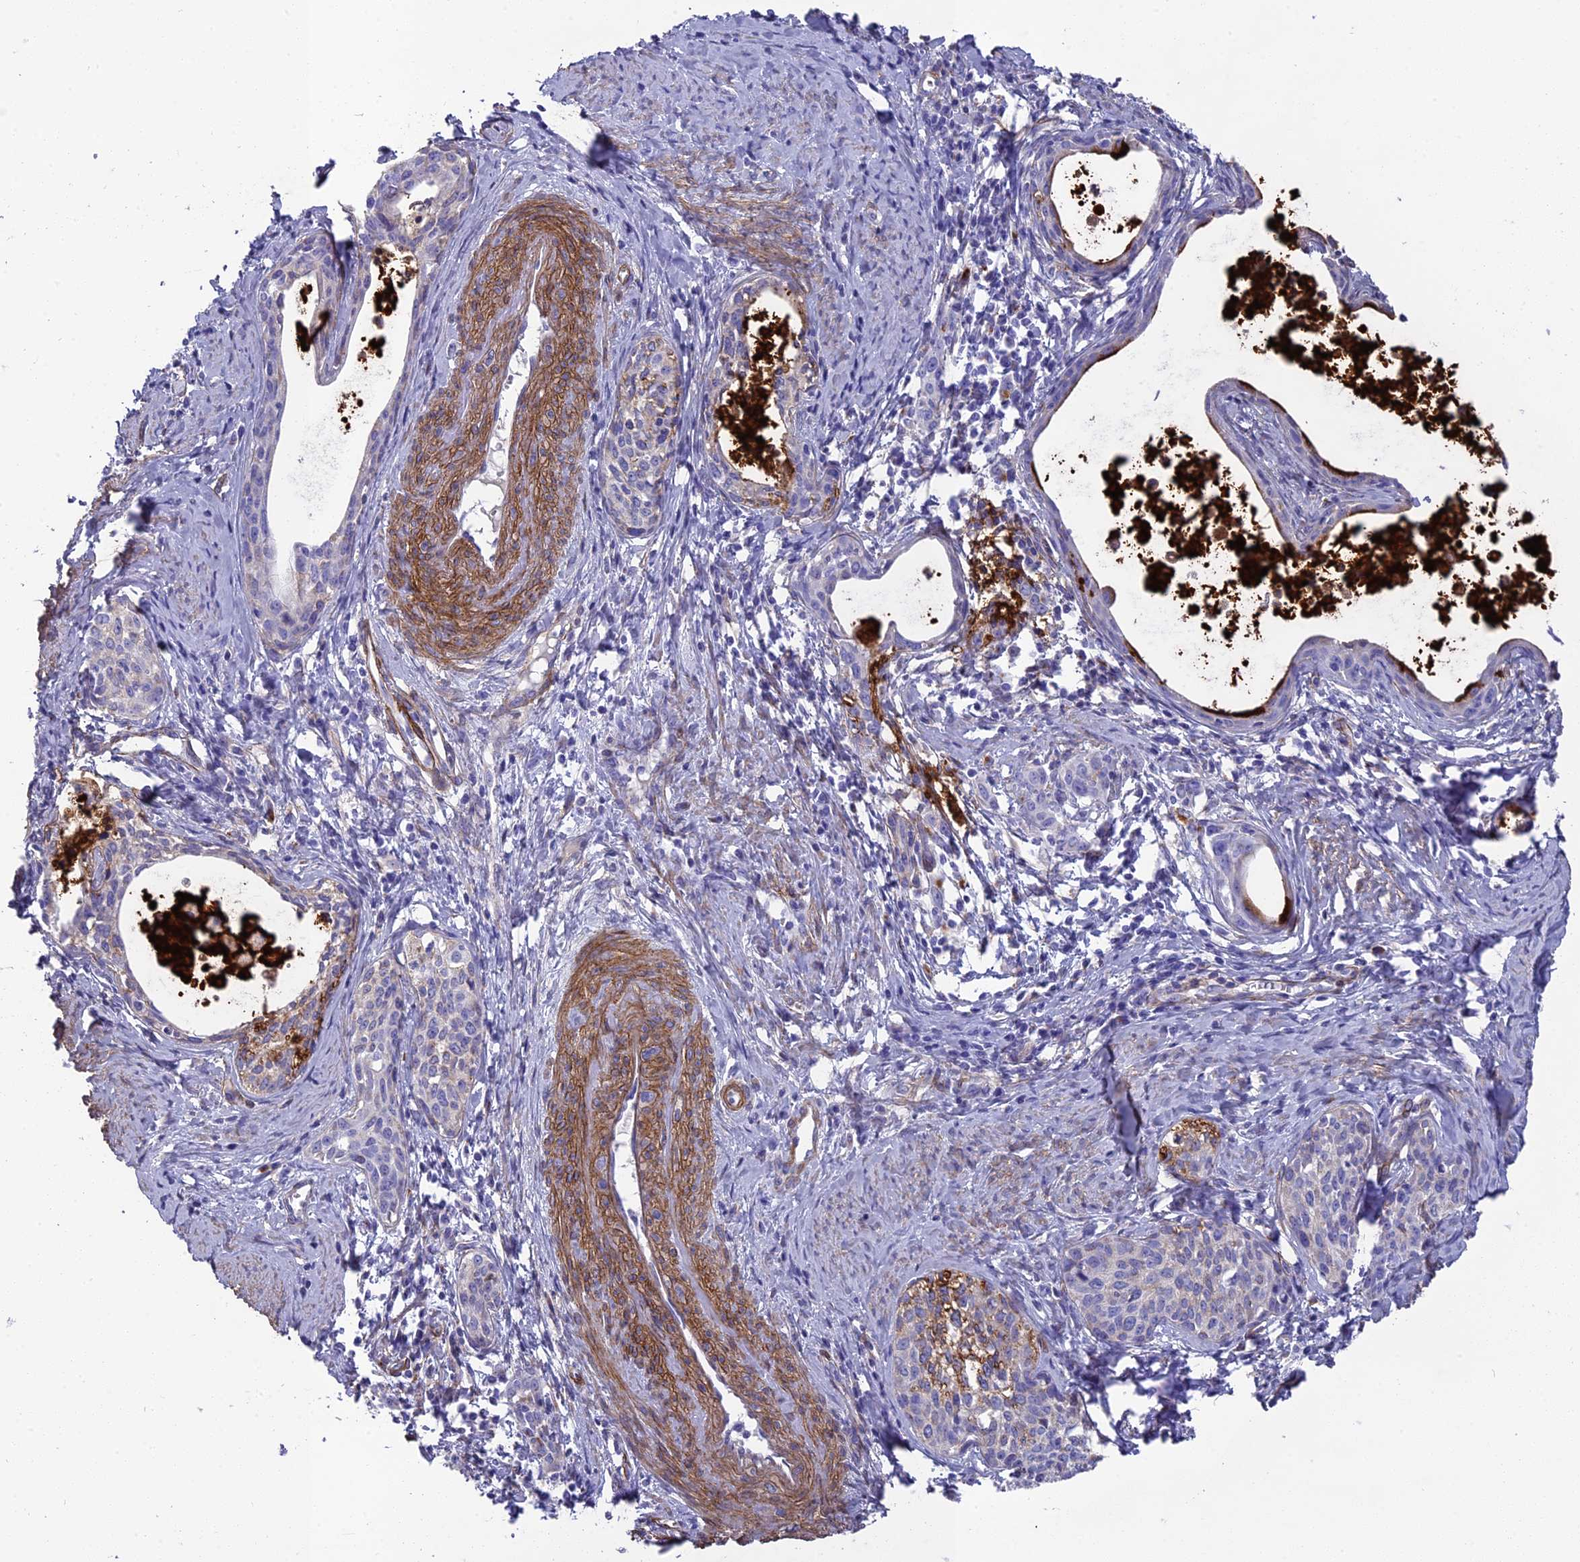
{"staining": {"intensity": "strong", "quantity": "<25%", "location": "cytoplasmic/membranous"}, "tissue": "cervical cancer", "cell_type": "Tumor cells", "image_type": "cancer", "snomed": [{"axis": "morphology", "description": "Squamous cell carcinoma, NOS"}, {"axis": "topography", "description": "Cervix"}], "caption": "Immunohistochemical staining of cervical cancer exhibits medium levels of strong cytoplasmic/membranous protein expression in approximately <25% of tumor cells. (DAB (3,3'-diaminobenzidine) IHC, brown staining for protein, blue staining for nuclei).", "gene": "TNS1", "patient": {"sex": "female", "age": 52}}